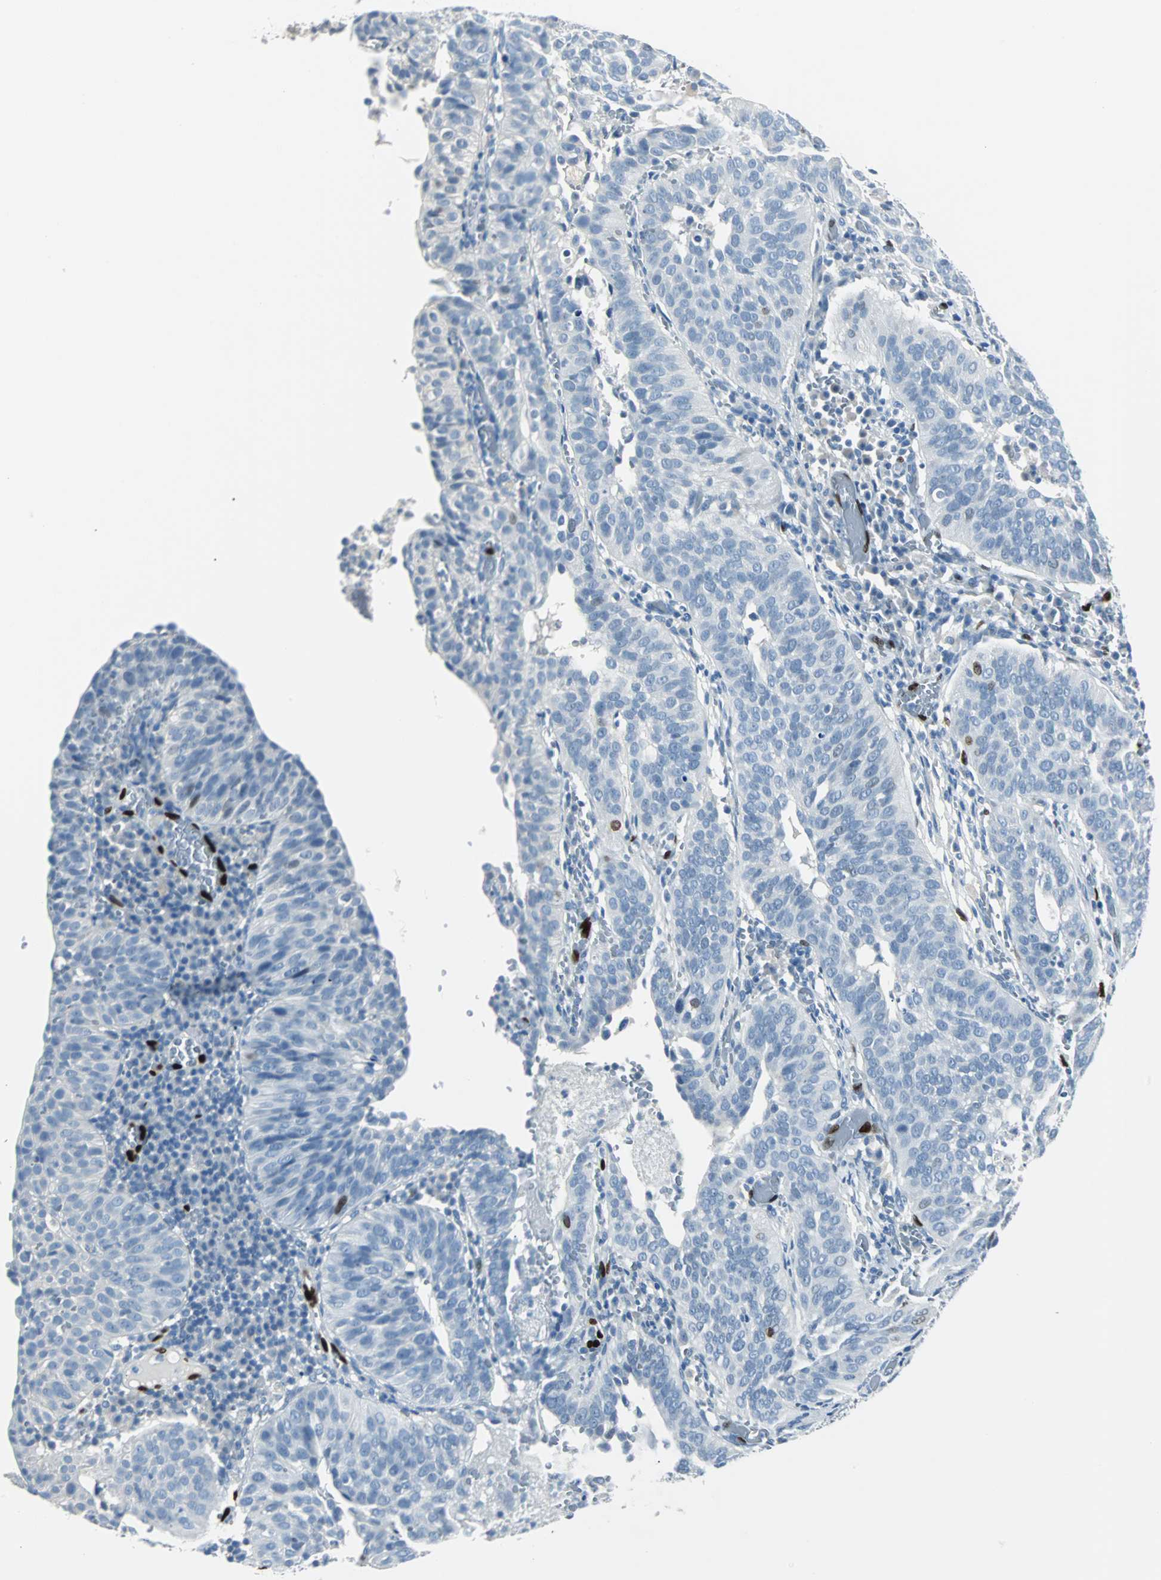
{"staining": {"intensity": "negative", "quantity": "none", "location": "none"}, "tissue": "cervical cancer", "cell_type": "Tumor cells", "image_type": "cancer", "snomed": [{"axis": "morphology", "description": "Squamous cell carcinoma, NOS"}, {"axis": "topography", "description": "Cervix"}], "caption": "High power microscopy histopathology image of an immunohistochemistry image of cervical cancer, revealing no significant positivity in tumor cells.", "gene": "IL33", "patient": {"sex": "female", "age": 39}}